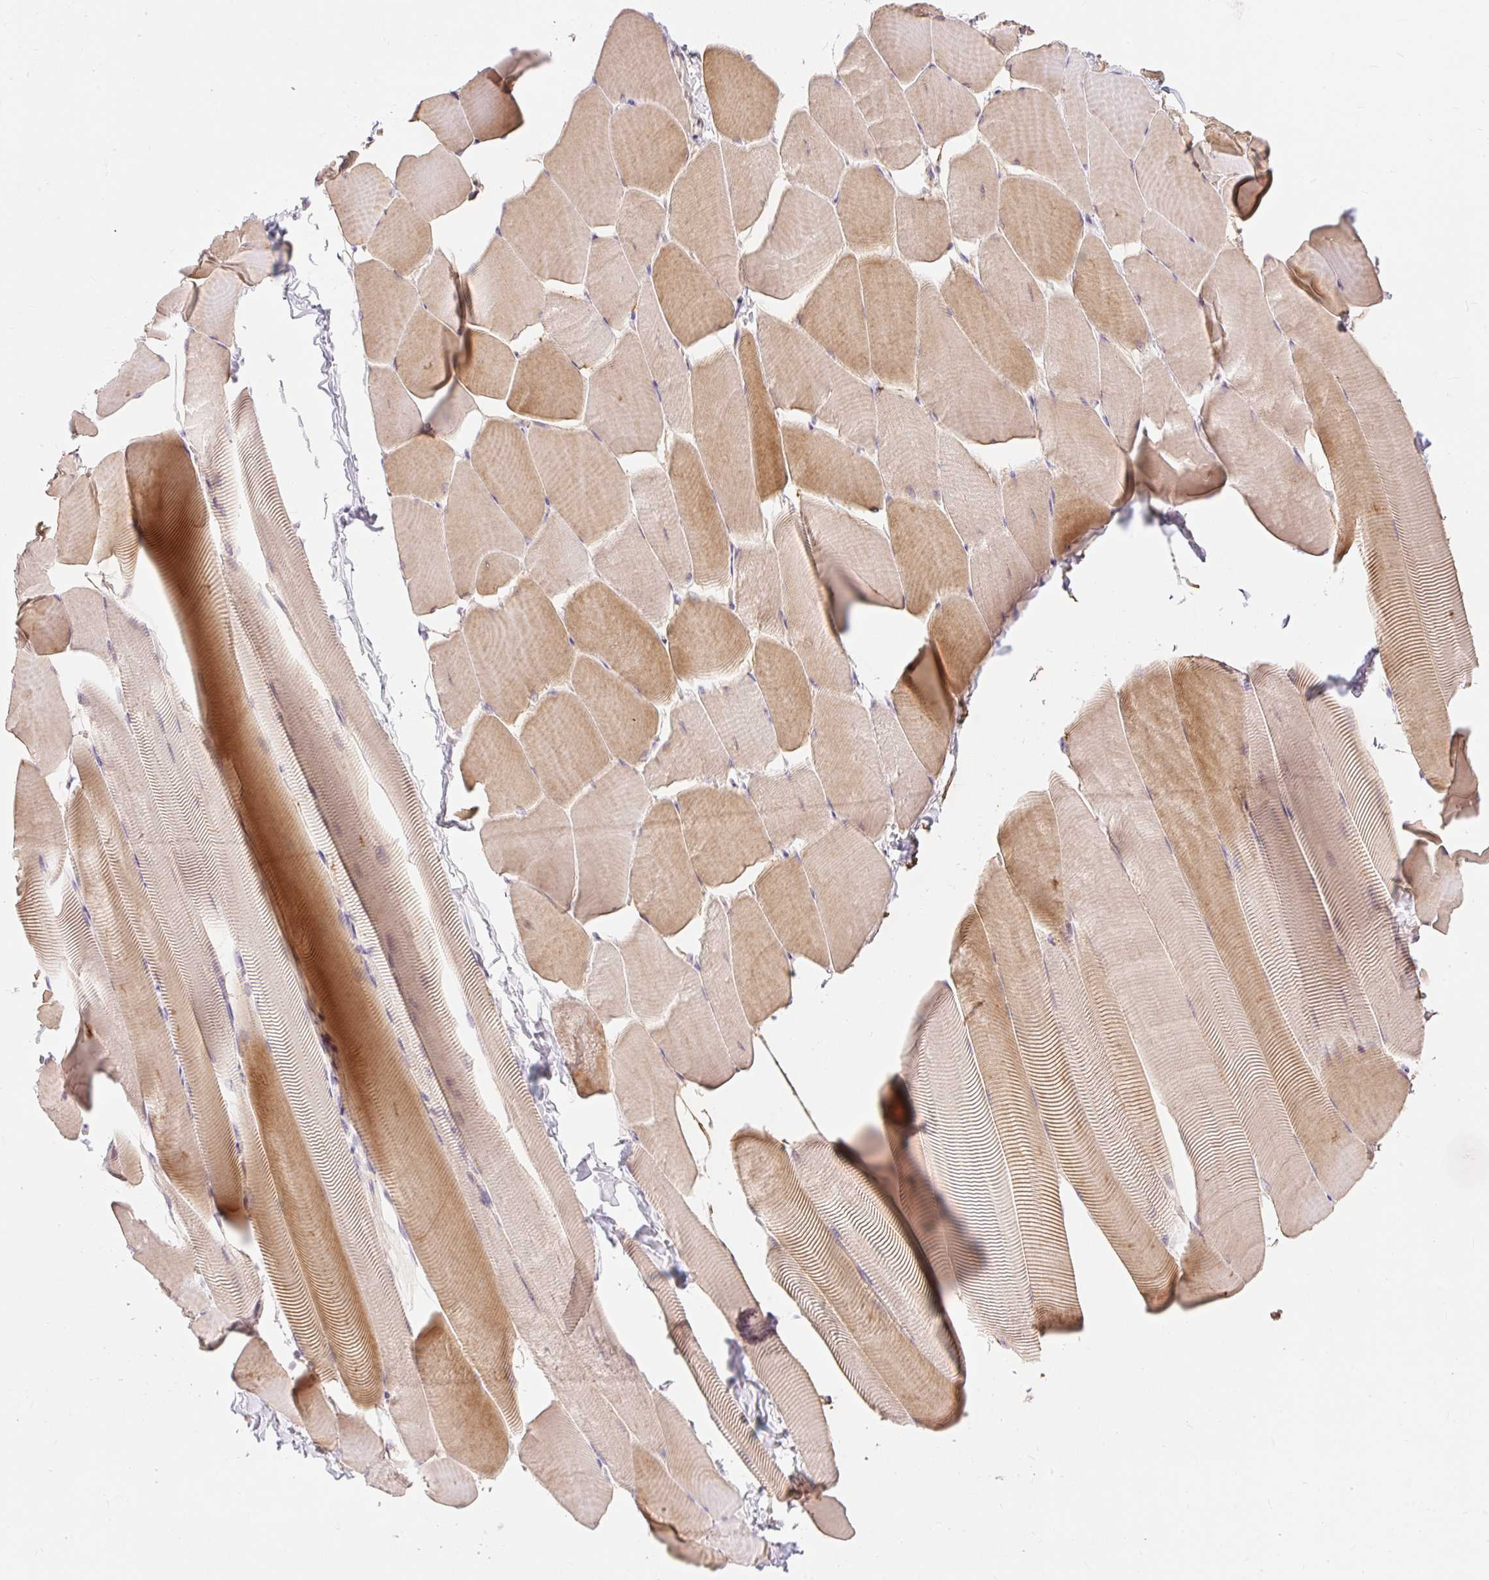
{"staining": {"intensity": "moderate", "quantity": ">75%", "location": "cytoplasmic/membranous"}, "tissue": "skeletal muscle", "cell_type": "Myocytes", "image_type": "normal", "snomed": [{"axis": "morphology", "description": "Normal tissue, NOS"}, {"axis": "topography", "description": "Skeletal muscle"}], "caption": "DAB (3,3'-diaminobenzidine) immunohistochemical staining of unremarkable skeletal muscle displays moderate cytoplasmic/membranous protein expression in about >75% of myocytes. (DAB (3,3'-diaminobenzidine) = brown stain, brightfield microscopy at high magnification).", "gene": "EMC10", "patient": {"sex": "male", "age": 25}}